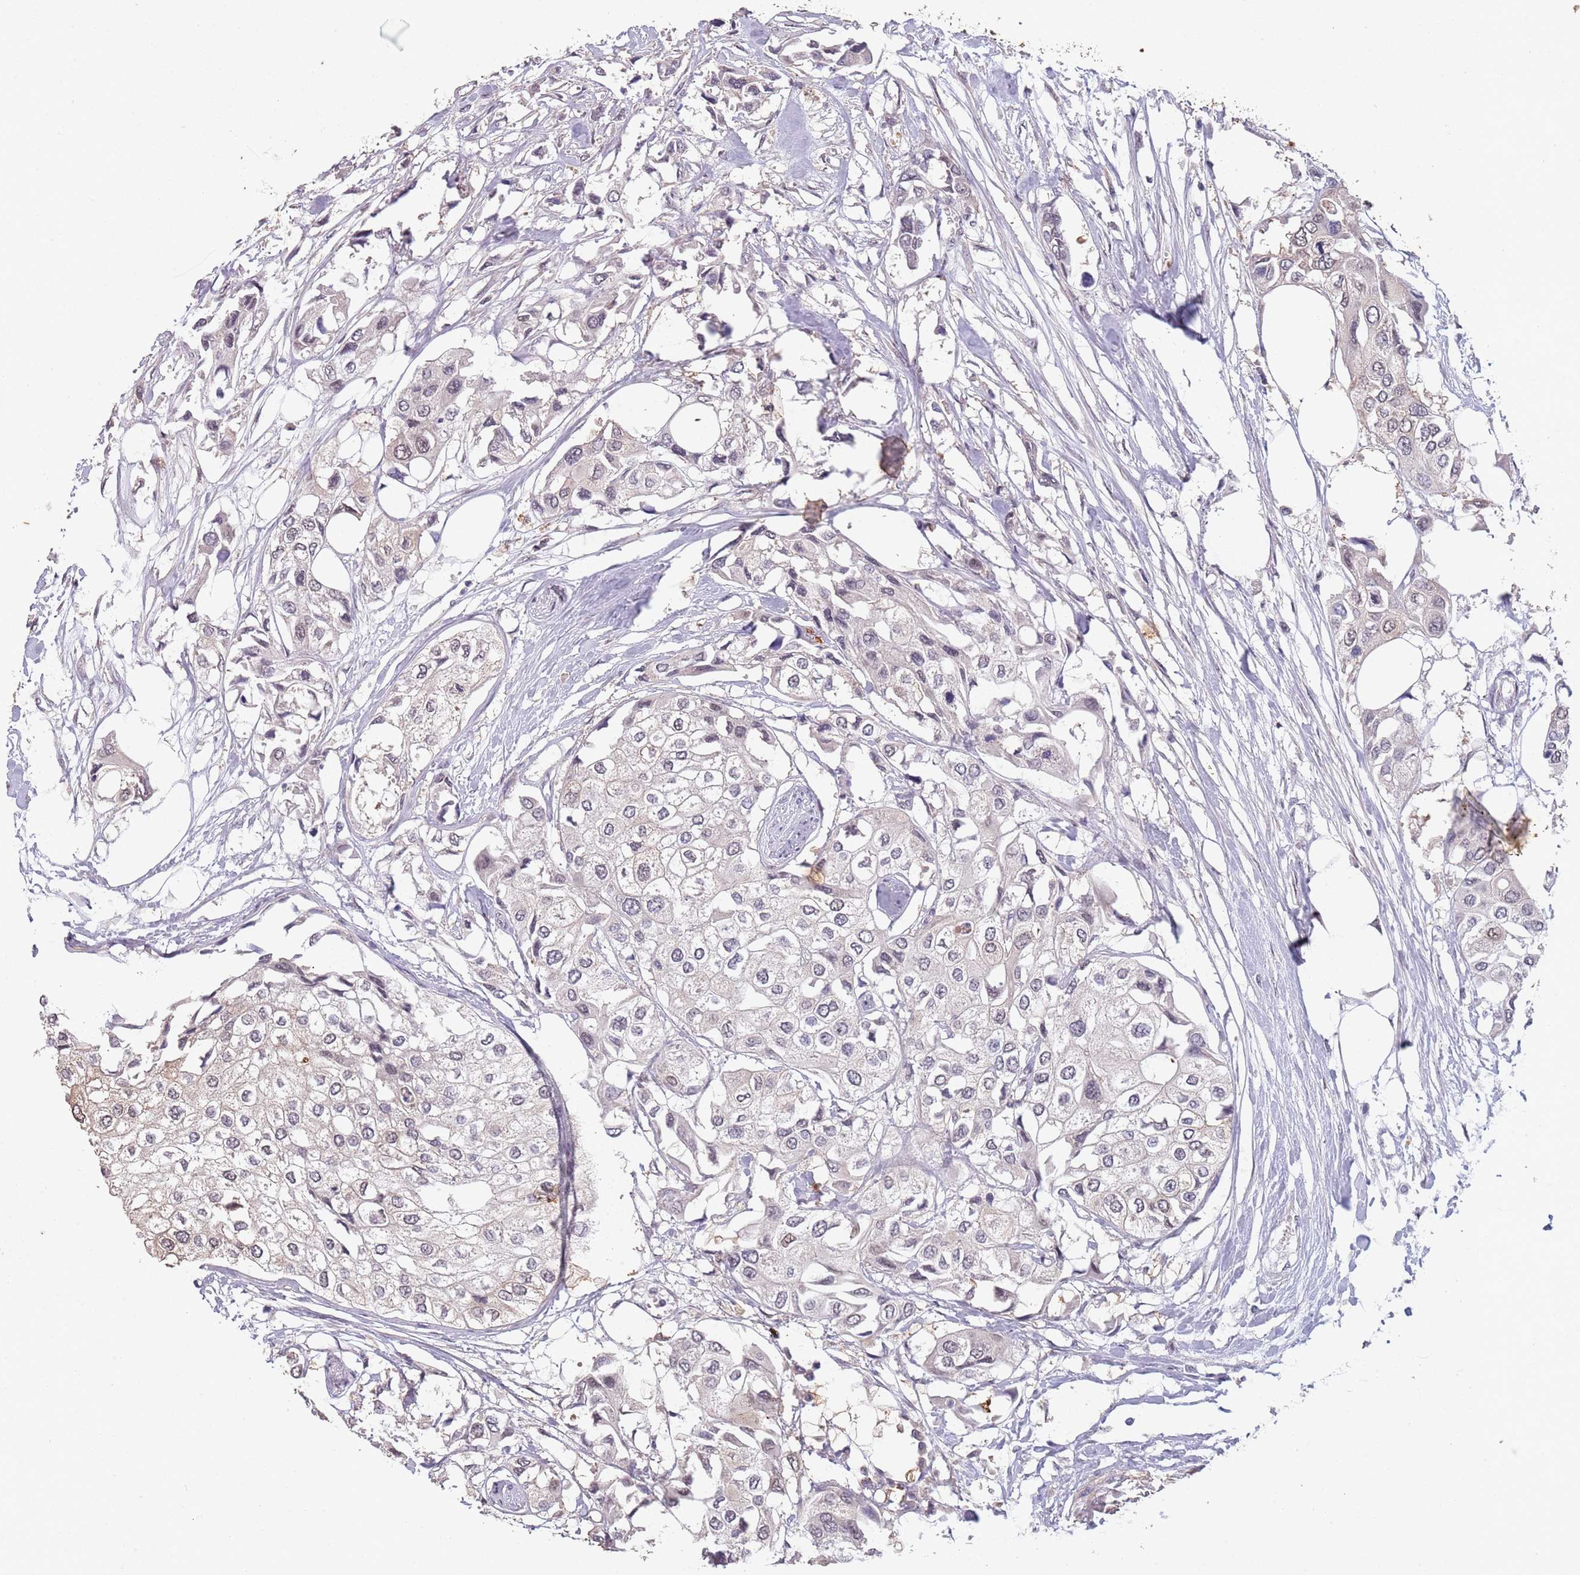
{"staining": {"intensity": "negative", "quantity": "none", "location": "none"}, "tissue": "urothelial cancer", "cell_type": "Tumor cells", "image_type": "cancer", "snomed": [{"axis": "morphology", "description": "Urothelial carcinoma, High grade"}, {"axis": "topography", "description": "Urinary bladder"}], "caption": "A high-resolution micrograph shows immunohistochemistry (IHC) staining of urothelial cancer, which displays no significant expression in tumor cells.", "gene": "CIZ1", "patient": {"sex": "male", "age": 64}}